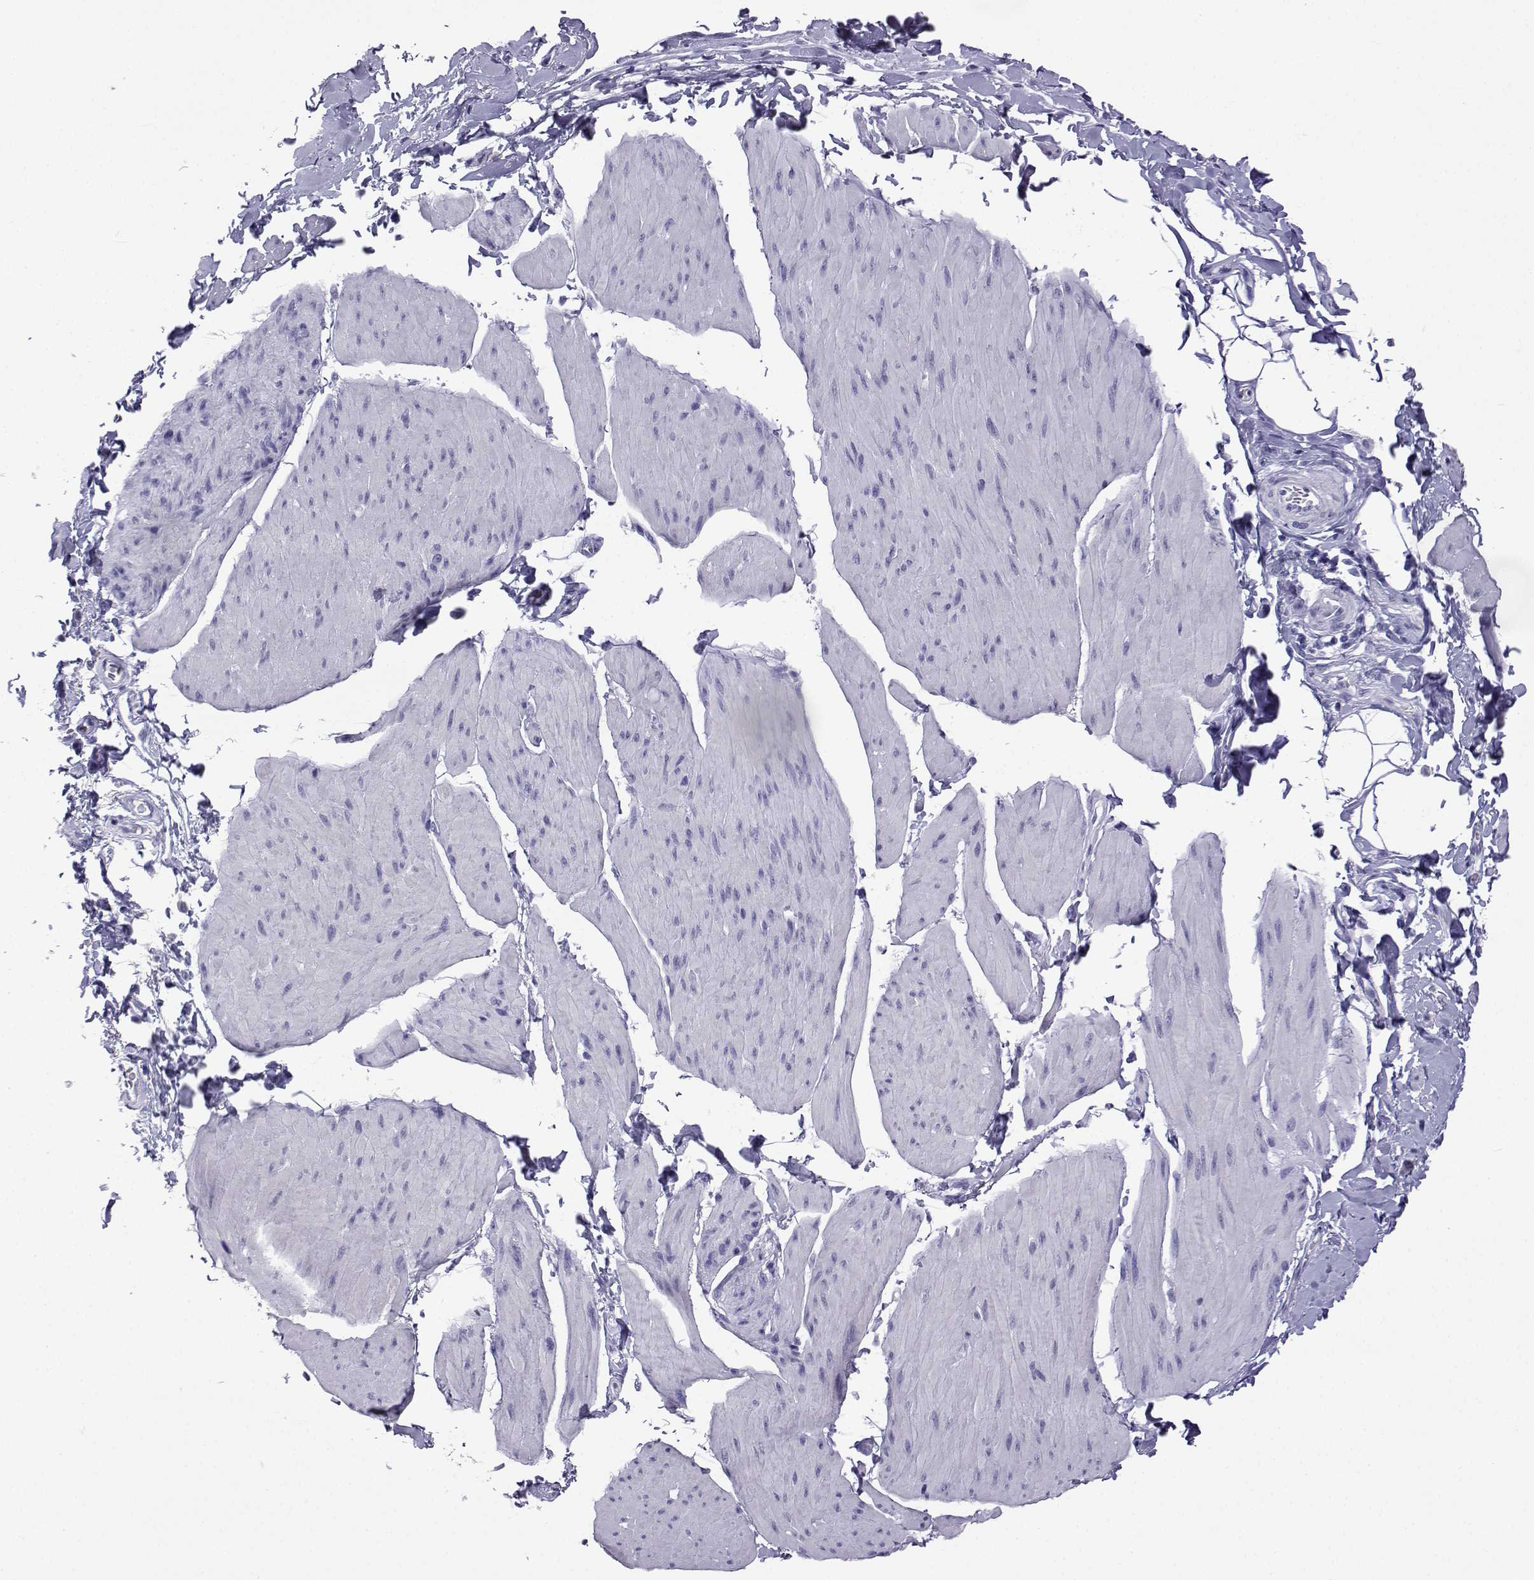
{"staining": {"intensity": "negative", "quantity": "none", "location": "none"}, "tissue": "smooth muscle", "cell_type": "Smooth muscle cells", "image_type": "normal", "snomed": [{"axis": "morphology", "description": "Normal tissue, NOS"}, {"axis": "topography", "description": "Adipose tissue"}, {"axis": "topography", "description": "Smooth muscle"}, {"axis": "topography", "description": "Peripheral nerve tissue"}], "caption": "High magnification brightfield microscopy of benign smooth muscle stained with DAB (brown) and counterstained with hematoxylin (blue): smooth muscle cells show no significant positivity. (DAB immunohistochemistry with hematoxylin counter stain).", "gene": "ACTL7A", "patient": {"sex": "male", "age": 83}}